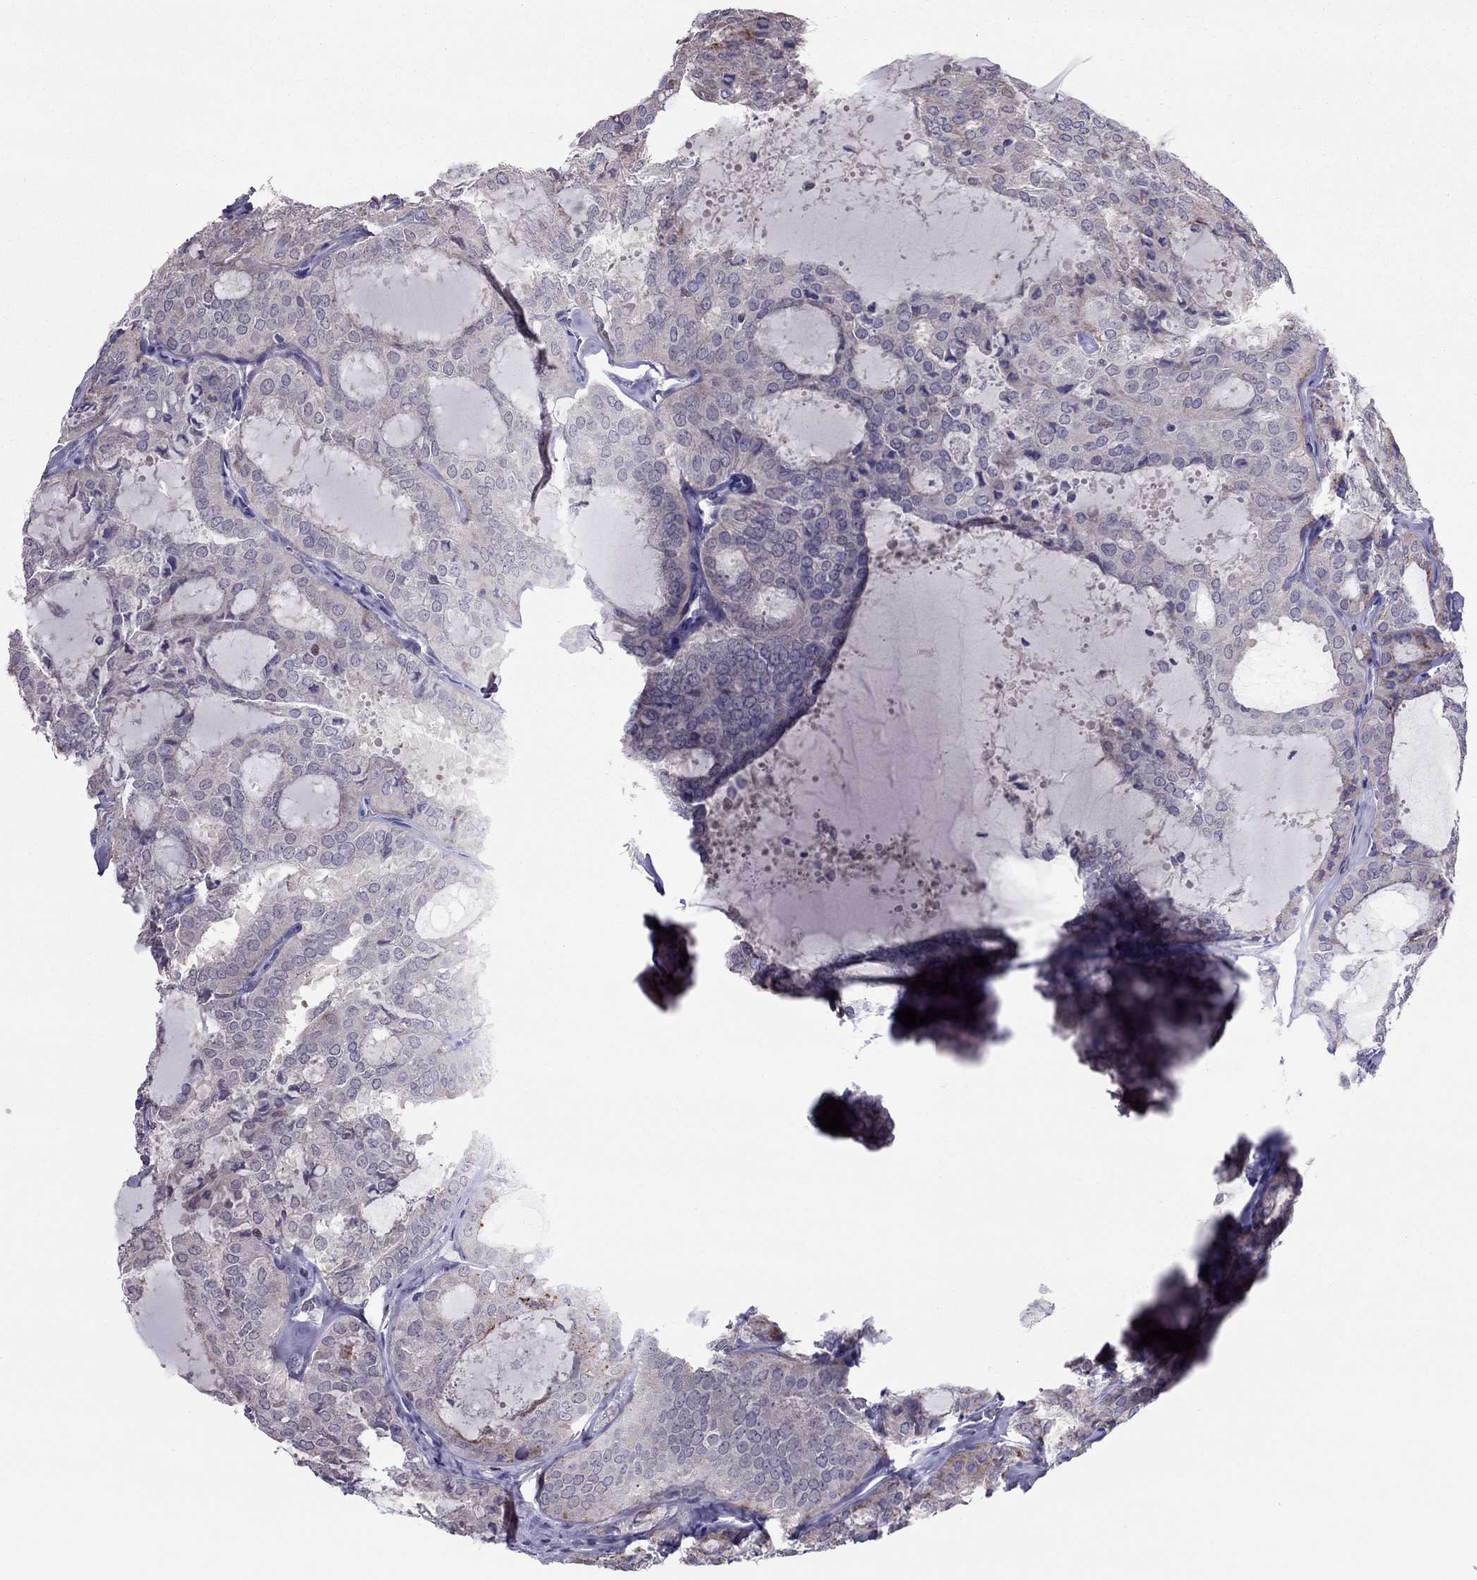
{"staining": {"intensity": "negative", "quantity": "none", "location": "none"}, "tissue": "thyroid cancer", "cell_type": "Tumor cells", "image_type": "cancer", "snomed": [{"axis": "morphology", "description": "Follicular adenoma carcinoma, NOS"}, {"axis": "topography", "description": "Thyroid gland"}], "caption": "This is an IHC micrograph of human follicular adenoma carcinoma (thyroid). There is no positivity in tumor cells.", "gene": "SPINT3", "patient": {"sex": "male", "age": 75}}